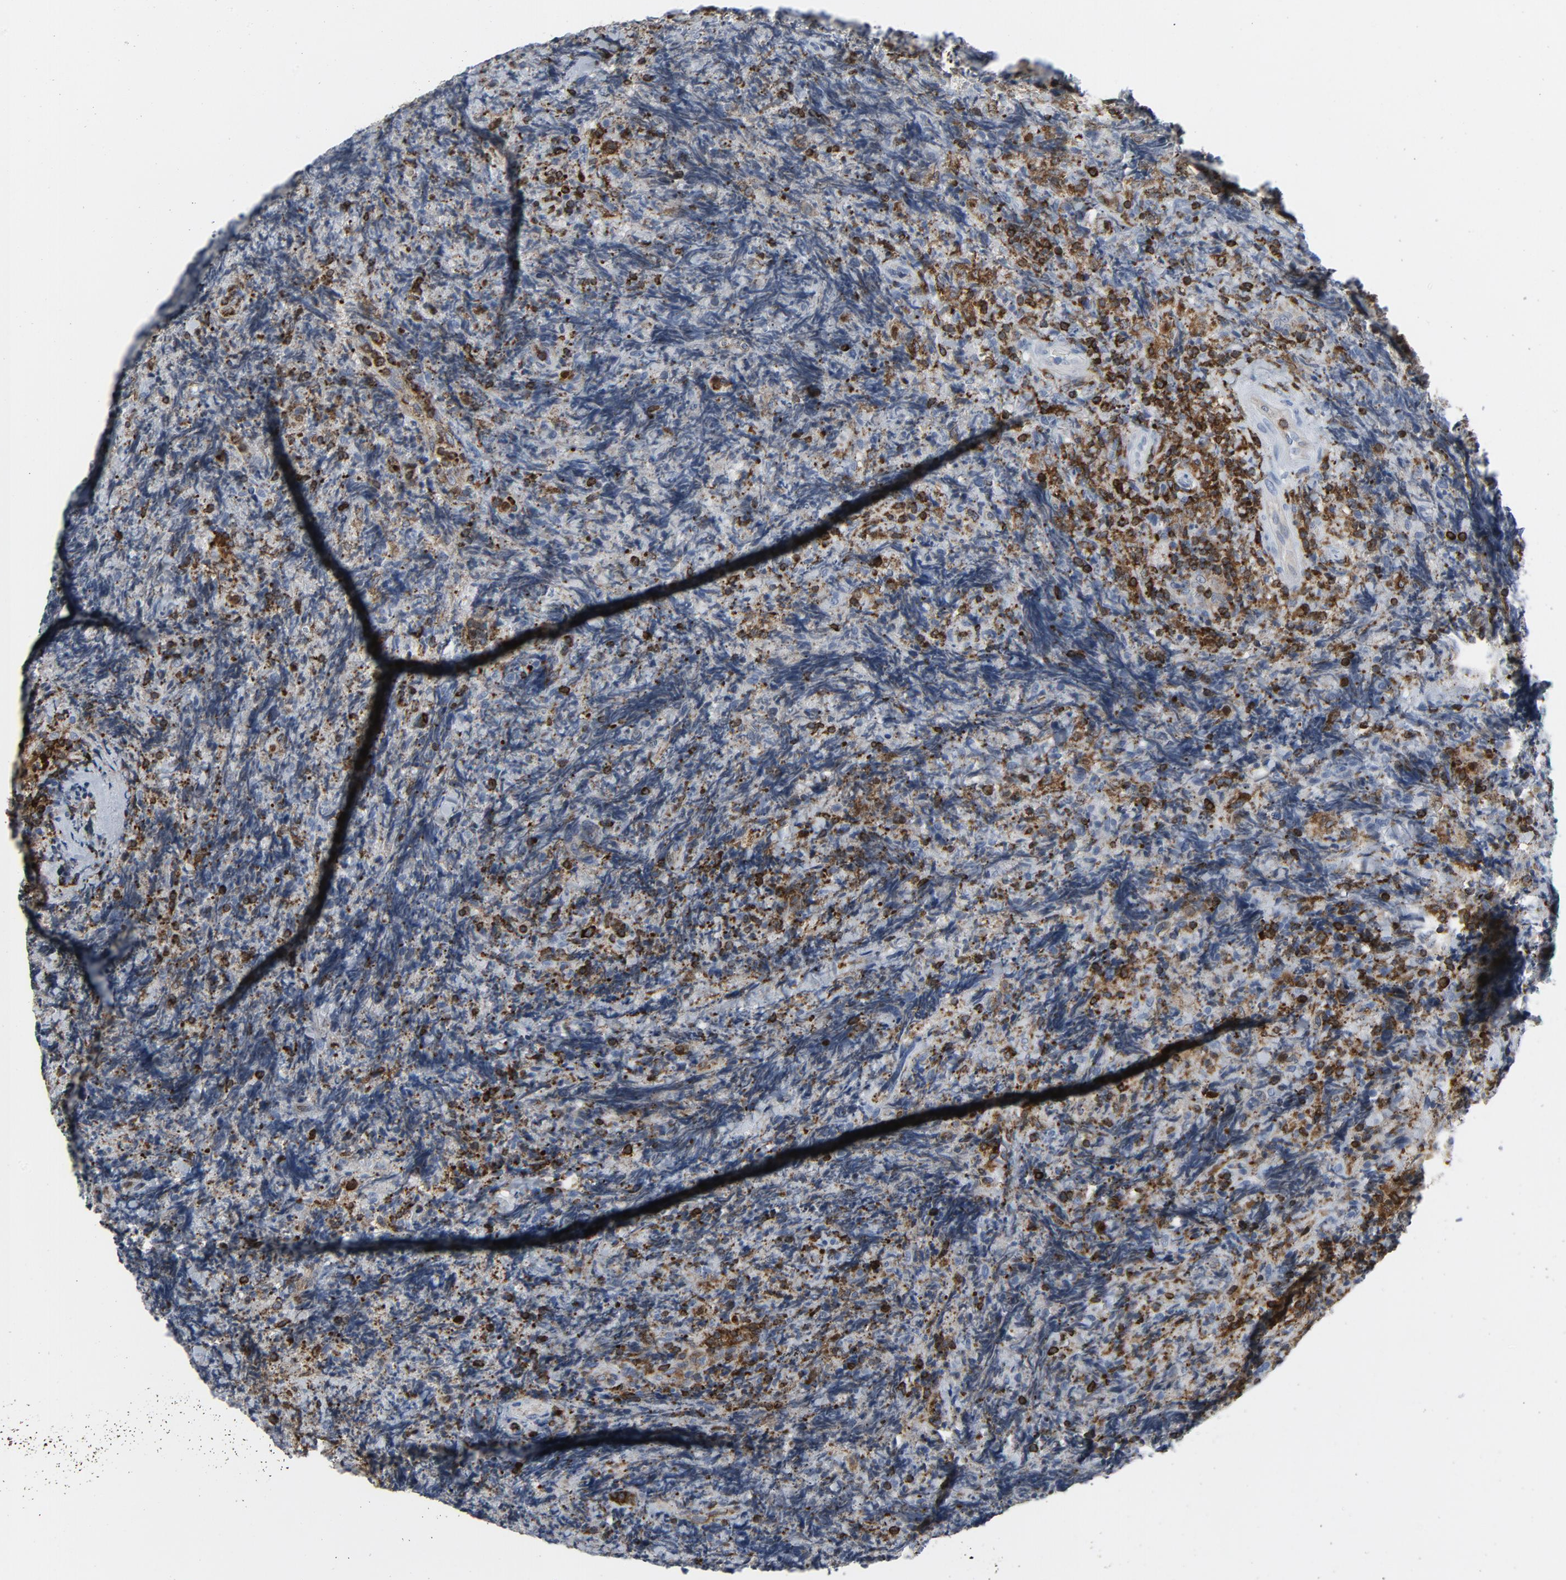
{"staining": {"intensity": "negative", "quantity": "none", "location": "none"}, "tissue": "lymphoma", "cell_type": "Tumor cells", "image_type": "cancer", "snomed": [{"axis": "morphology", "description": "Malignant lymphoma, non-Hodgkin's type, High grade"}, {"axis": "topography", "description": "Tonsil"}], "caption": "Immunohistochemical staining of lymphoma reveals no significant positivity in tumor cells.", "gene": "LCP2", "patient": {"sex": "female", "age": 36}}